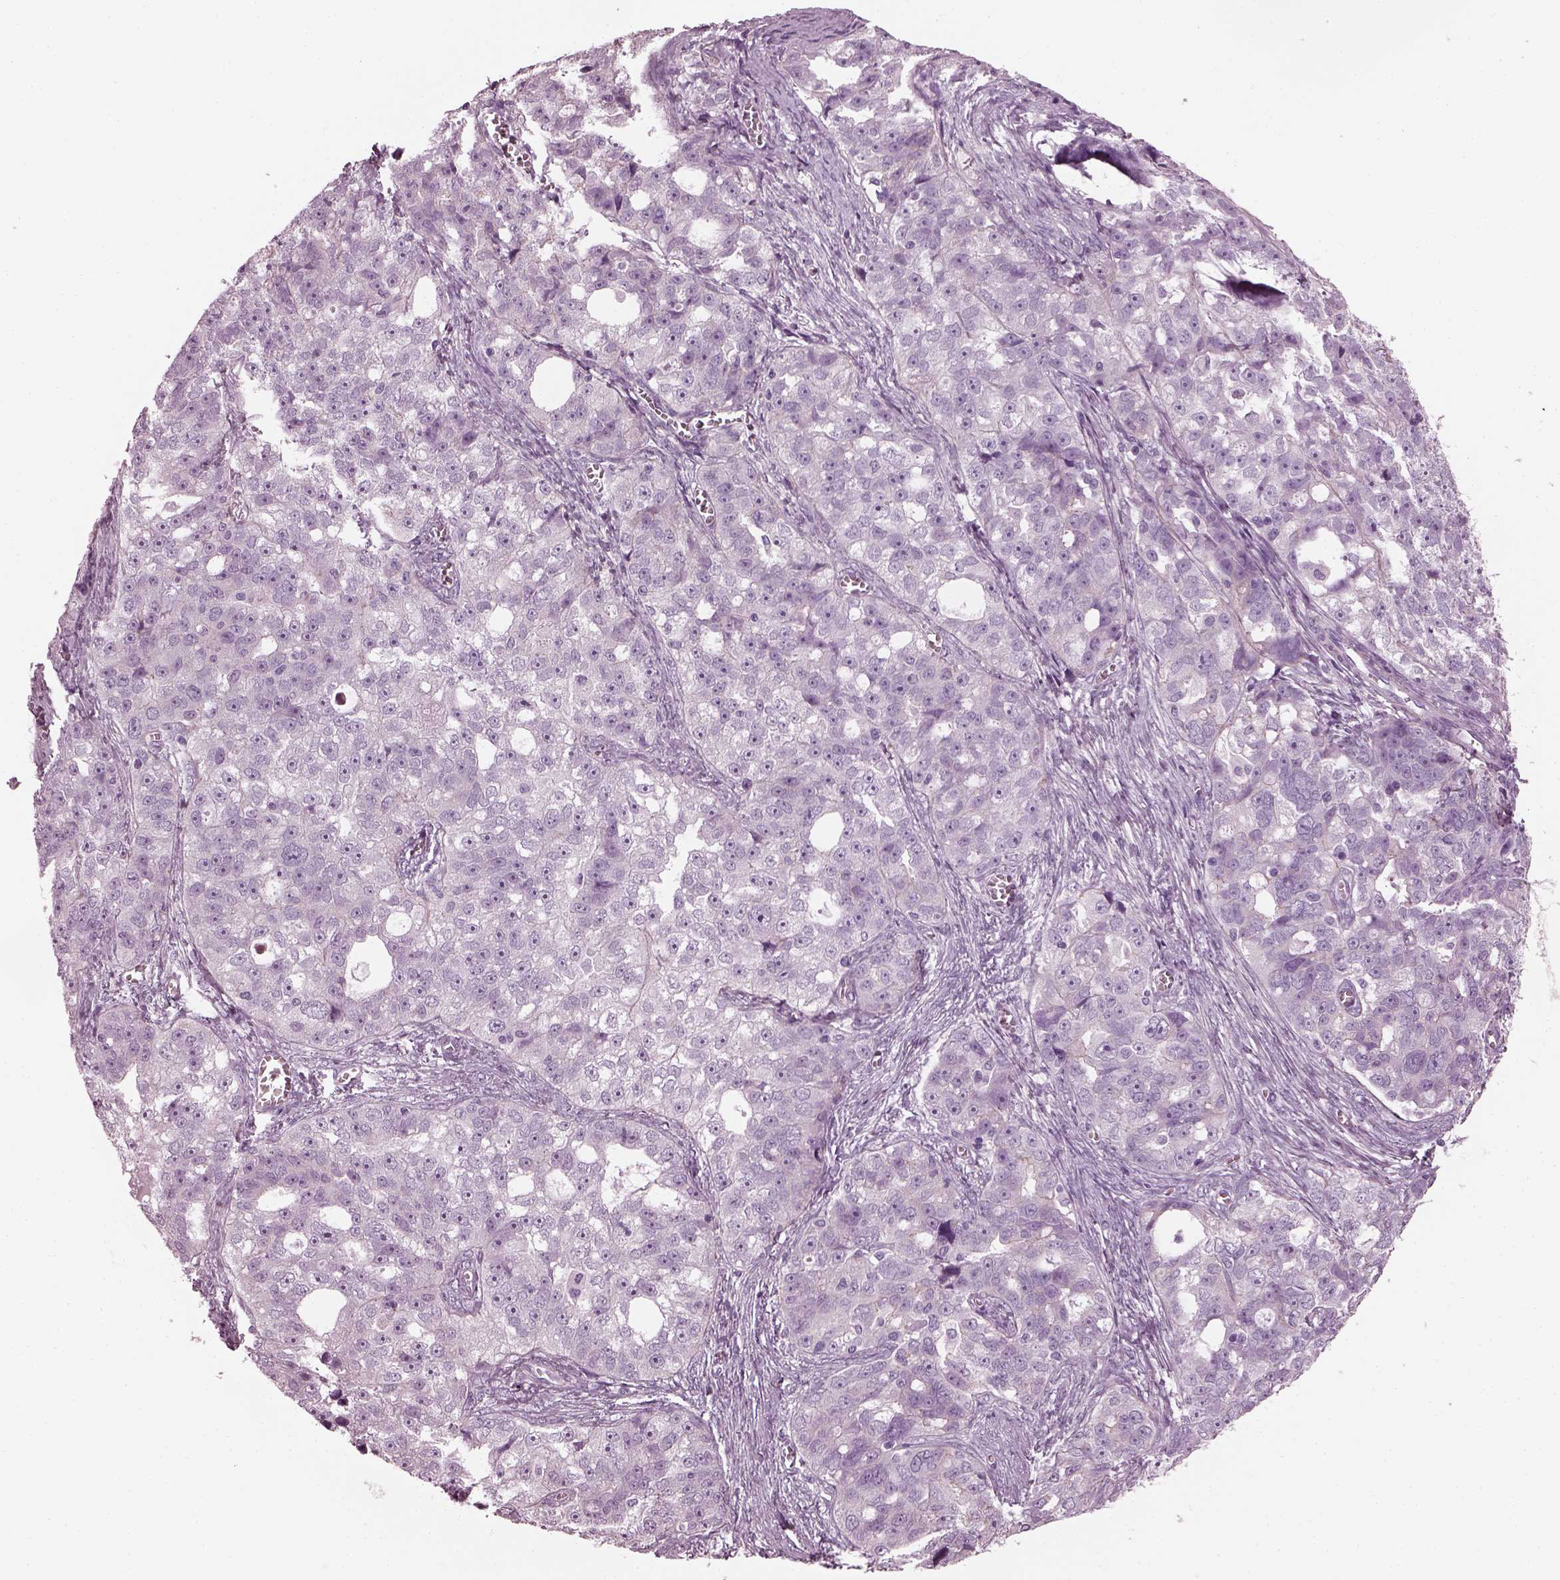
{"staining": {"intensity": "negative", "quantity": "none", "location": "none"}, "tissue": "ovarian cancer", "cell_type": "Tumor cells", "image_type": "cancer", "snomed": [{"axis": "morphology", "description": "Cystadenocarcinoma, serous, NOS"}, {"axis": "topography", "description": "Ovary"}], "caption": "DAB immunohistochemical staining of human ovarian cancer shows no significant expression in tumor cells.", "gene": "BFSP1", "patient": {"sex": "female", "age": 51}}